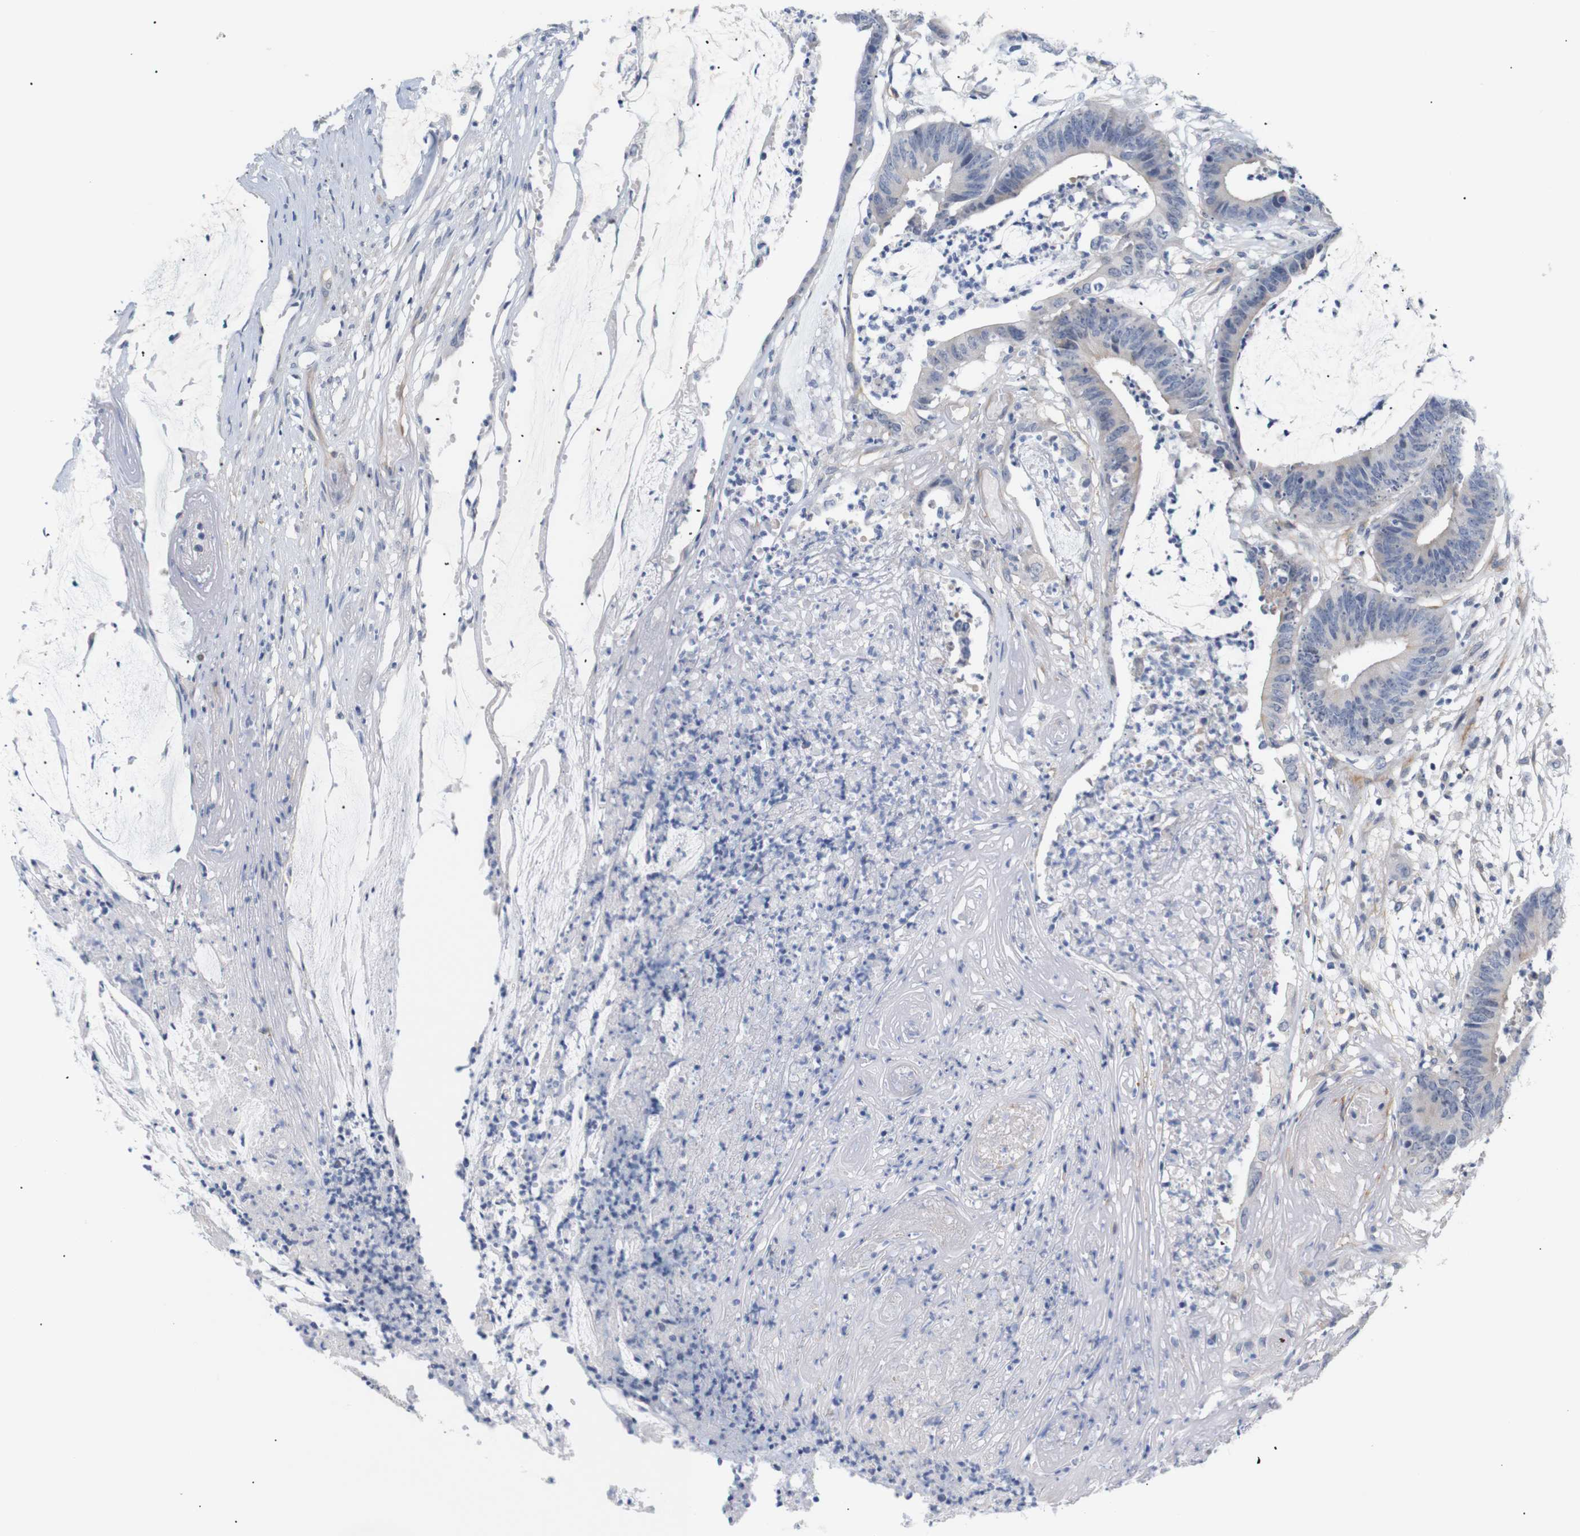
{"staining": {"intensity": "weak", "quantity": "<25%", "location": "cytoplasmic/membranous"}, "tissue": "colorectal cancer", "cell_type": "Tumor cells", "image_type": "cancer", "snomed": [{"axis": "morphology", "description": "Adenocarcinoma, NOS"}, {"axis": "topography", "description": "Rectum"}], "caption": "Immunohistochemical staining of colorectal adenocarcinoma demonstrates no significant positivity in tumor cells.", "gene": "STMN3", "patient": {"sex": "female", "age": 66}}